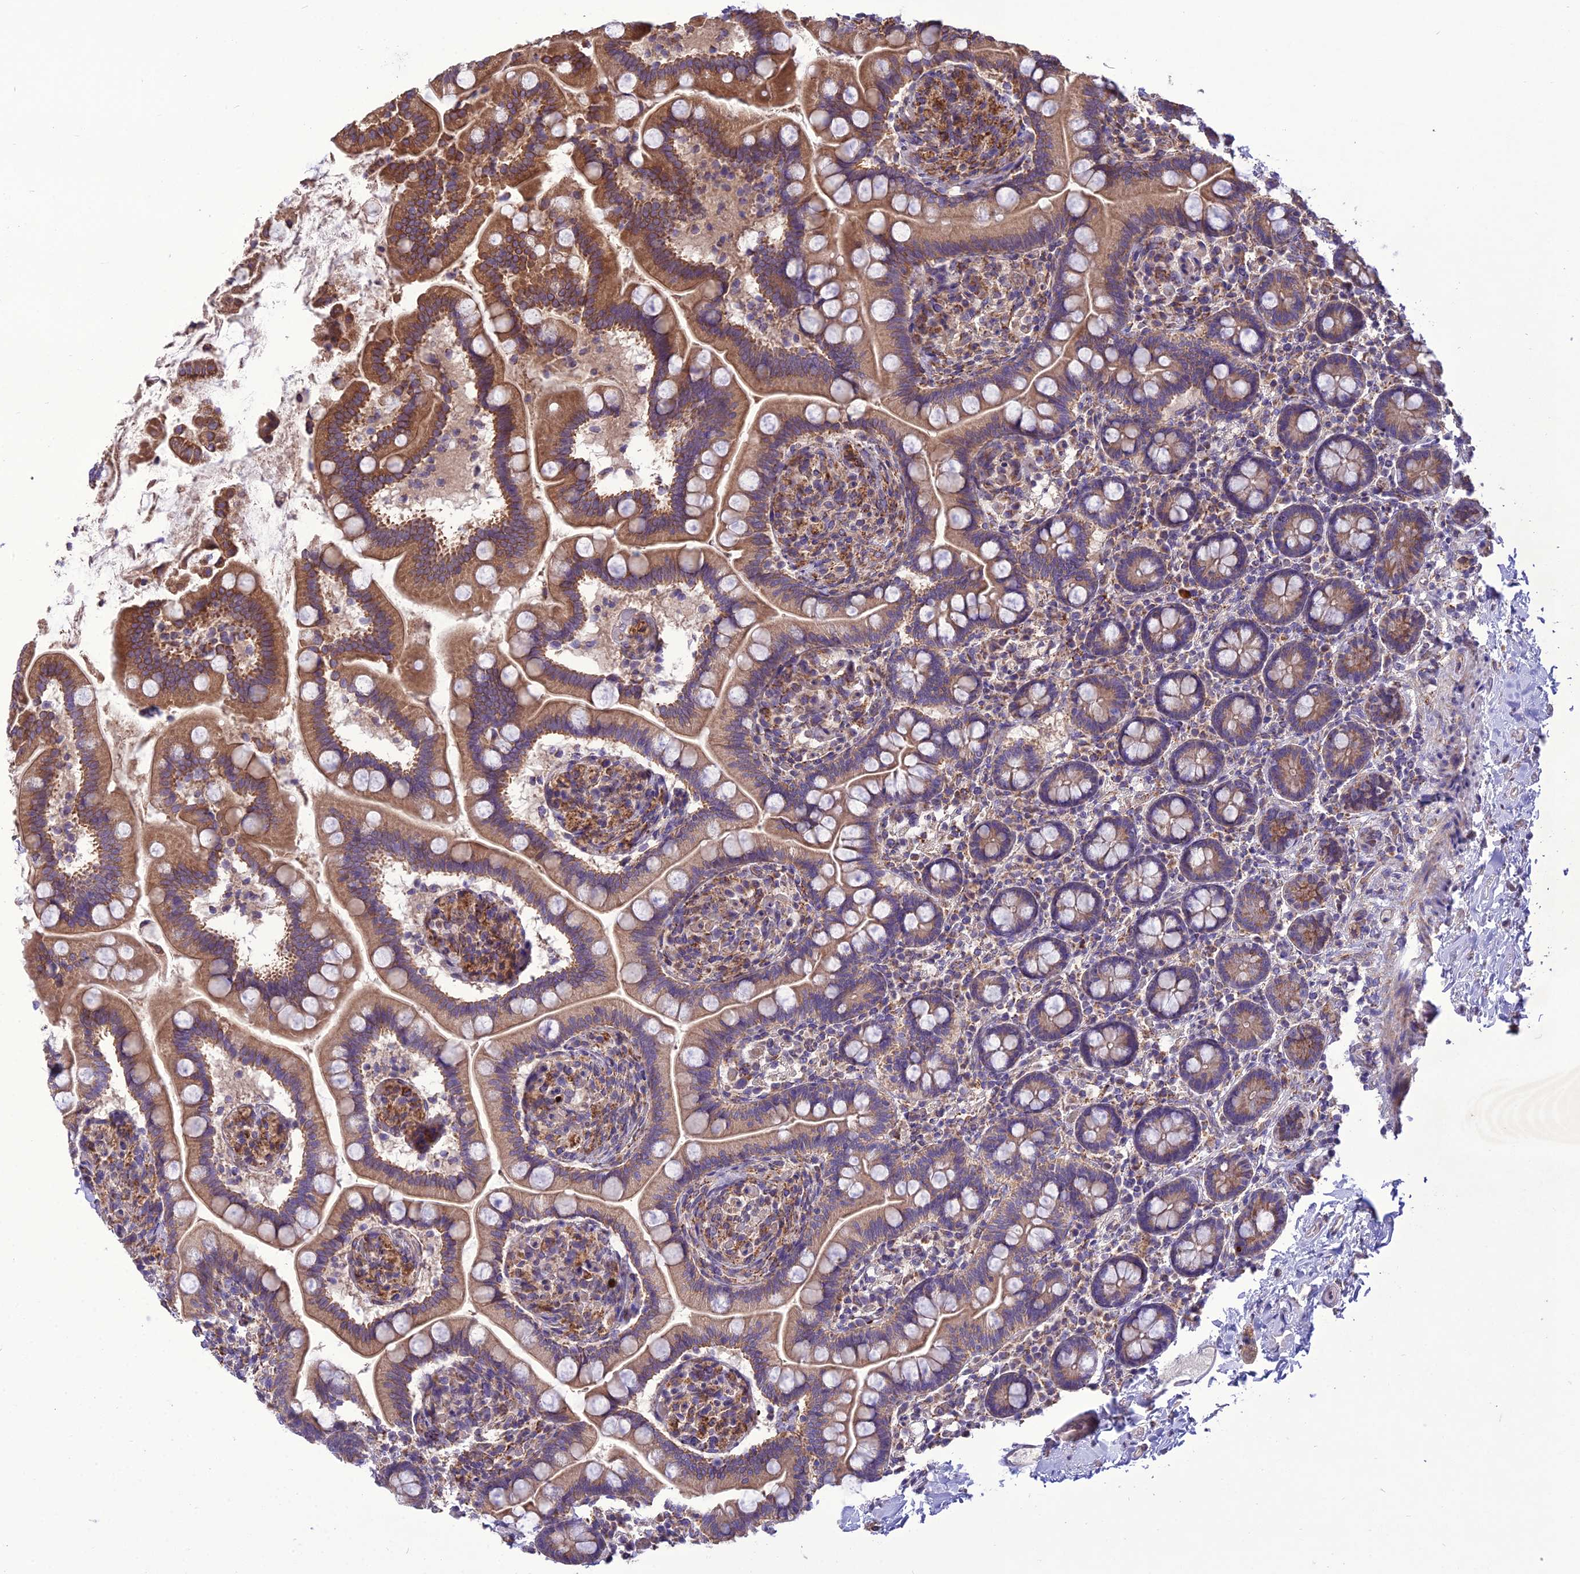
{"staining": {"intensity": "moderate", "quantity": ">75%", "location": "cytoplasmic/membranous"}, "tissue": "small intestine", "cell_type": "Glandular cells", "image_type": "normal", "snomed": [{"axis": "morphology", "description": "Normal tissue, NOS"}, {"axis": "topography", "description": "Small intestine"}], "caption": "Protein positivity by IHC exhibits moderate cytoplasmic/membranous positivity in approximately >75% of glandular cells in unremarkable small intestine.", "gene": "ENSG00000260272", "patient": {"sex": "female", "age": 64}}